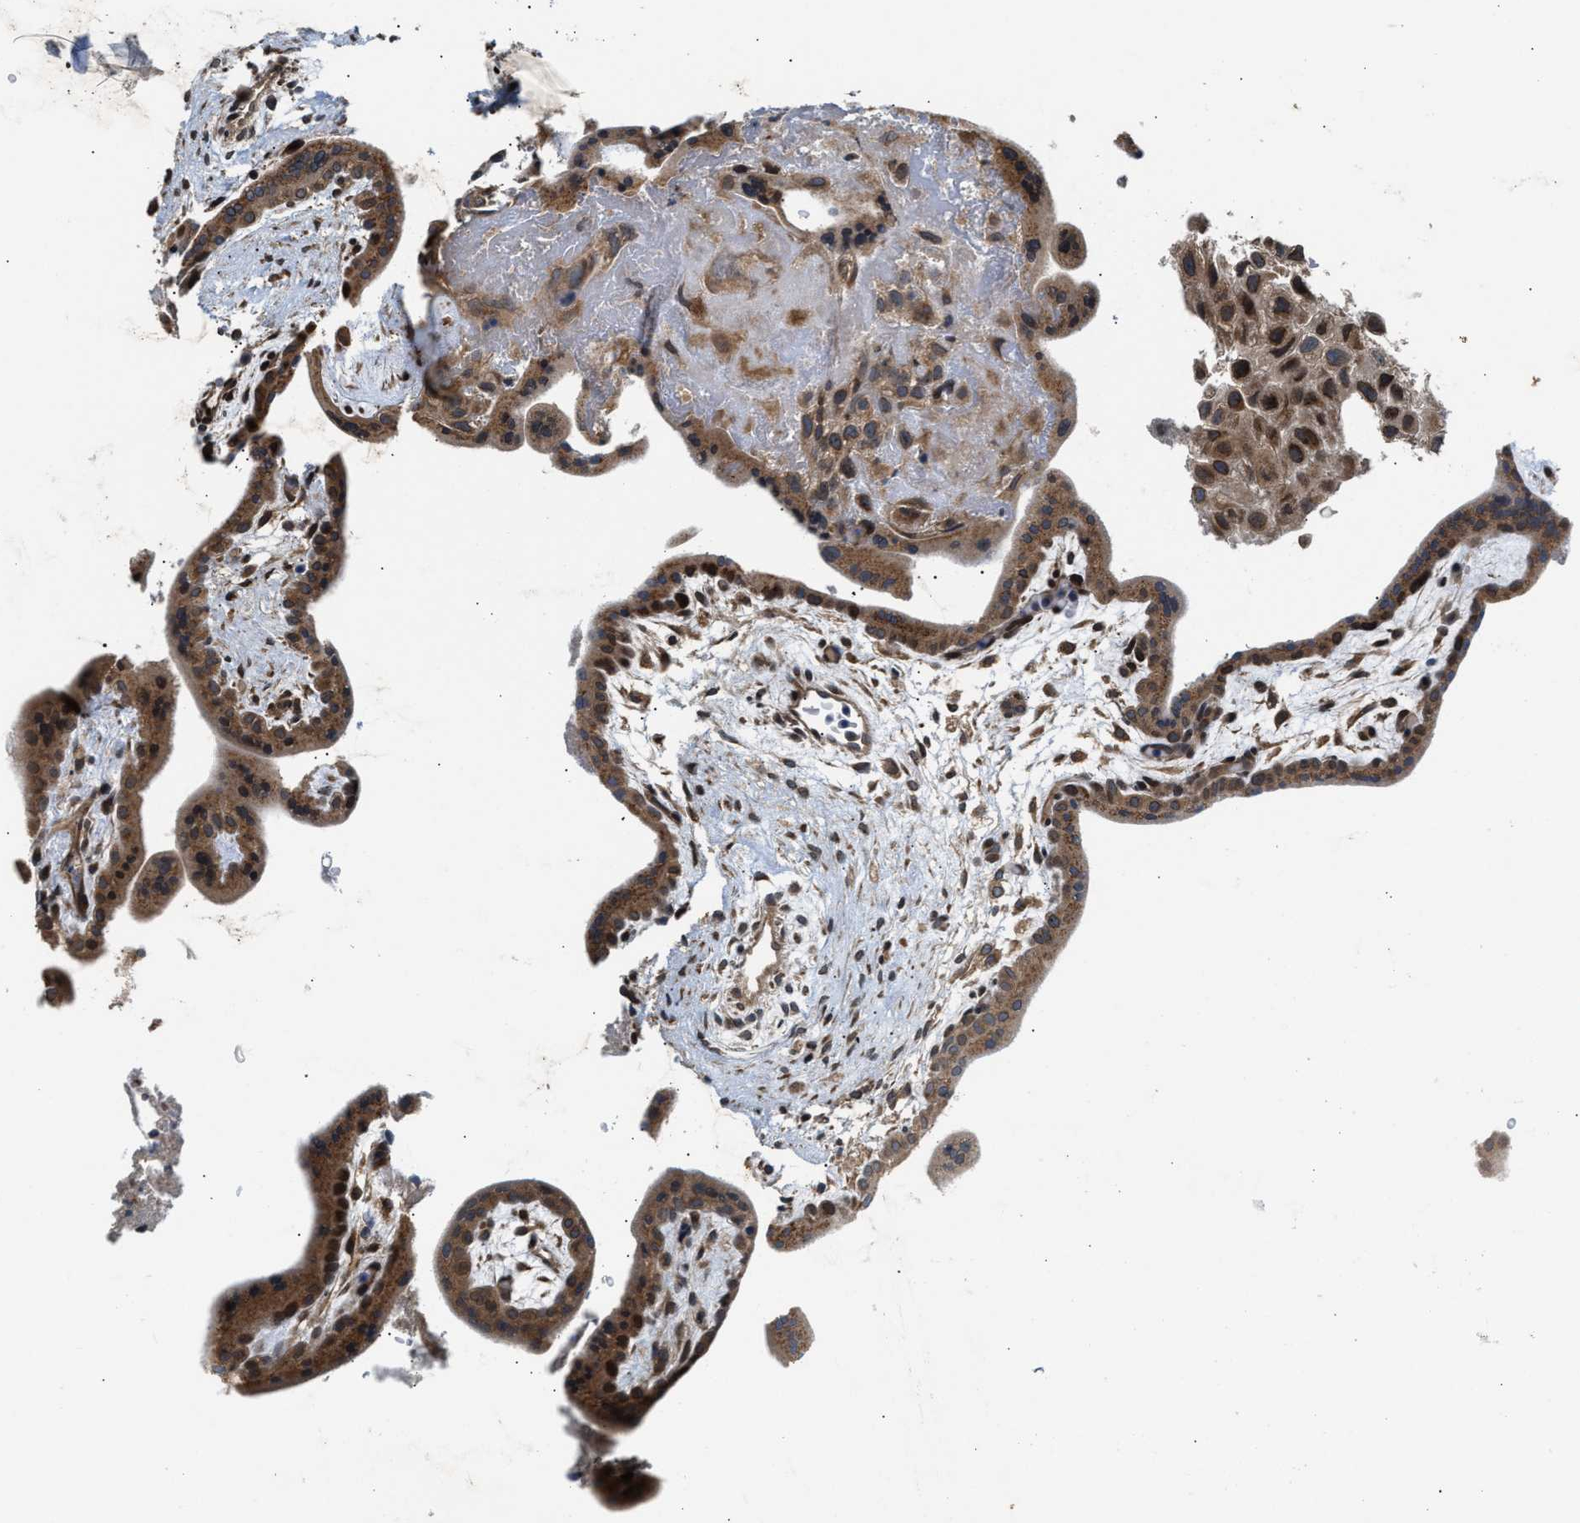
{"staining": {"intensity": "moderate", "quantity": ">75%", "location": "cytoplasmic/membranous,nuclear"}, "tissue": "placenta", "cell_type": "Trophoblastic cells", "image_type": "normal", "snomed": [{"axis": "morphology", "description": "Normal tissue, NOS"}, {"axis": "topography", "description": "Placenta"}], "caption": "Protein staining of benign placenta exhibits moderate cytoplasmic/membranous,nuclear staining in approximately >75% of trophoblastic cells.", "gene": "RAB29", "patient": {"sex": "female", "age": 35}}